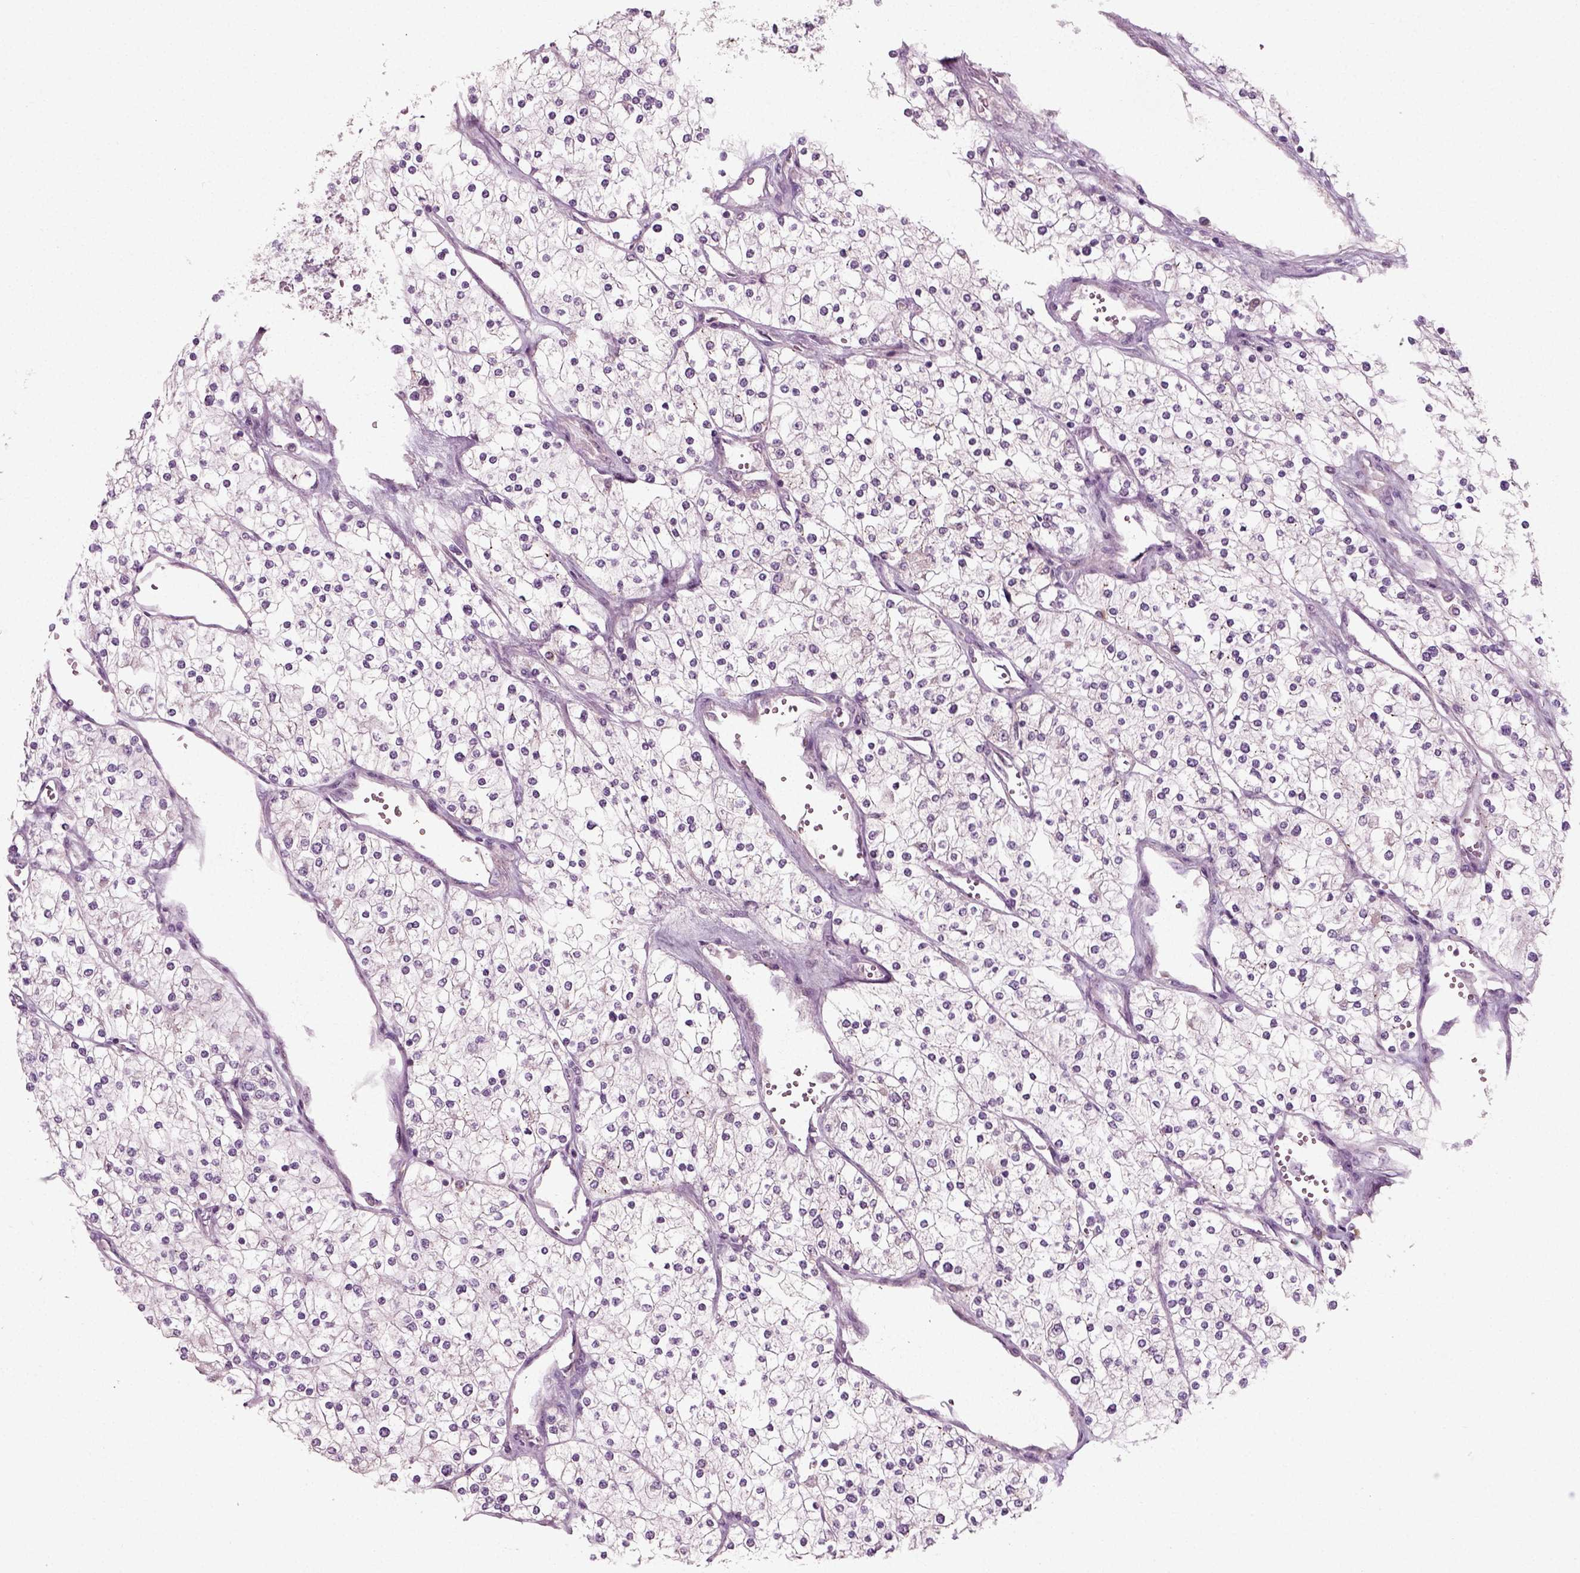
{"staining": {"intensity": "negative", "quantity": "none", "location": "none"}, "tissue": "renal cancer", "cell_type": "Tumor cells", "image_type": "cancer", "snomed": [{"axis": "morphology", "description": "Adenocarcinoma, NOS"}, {"axis": "topography", "description": "Kidney"}], "caption": "Immunohistochemical staining of human renal cancer reveals no significant expression in tumor cells.", "gene": "RND2", "patient": {"sex": "male", "age": 80}}